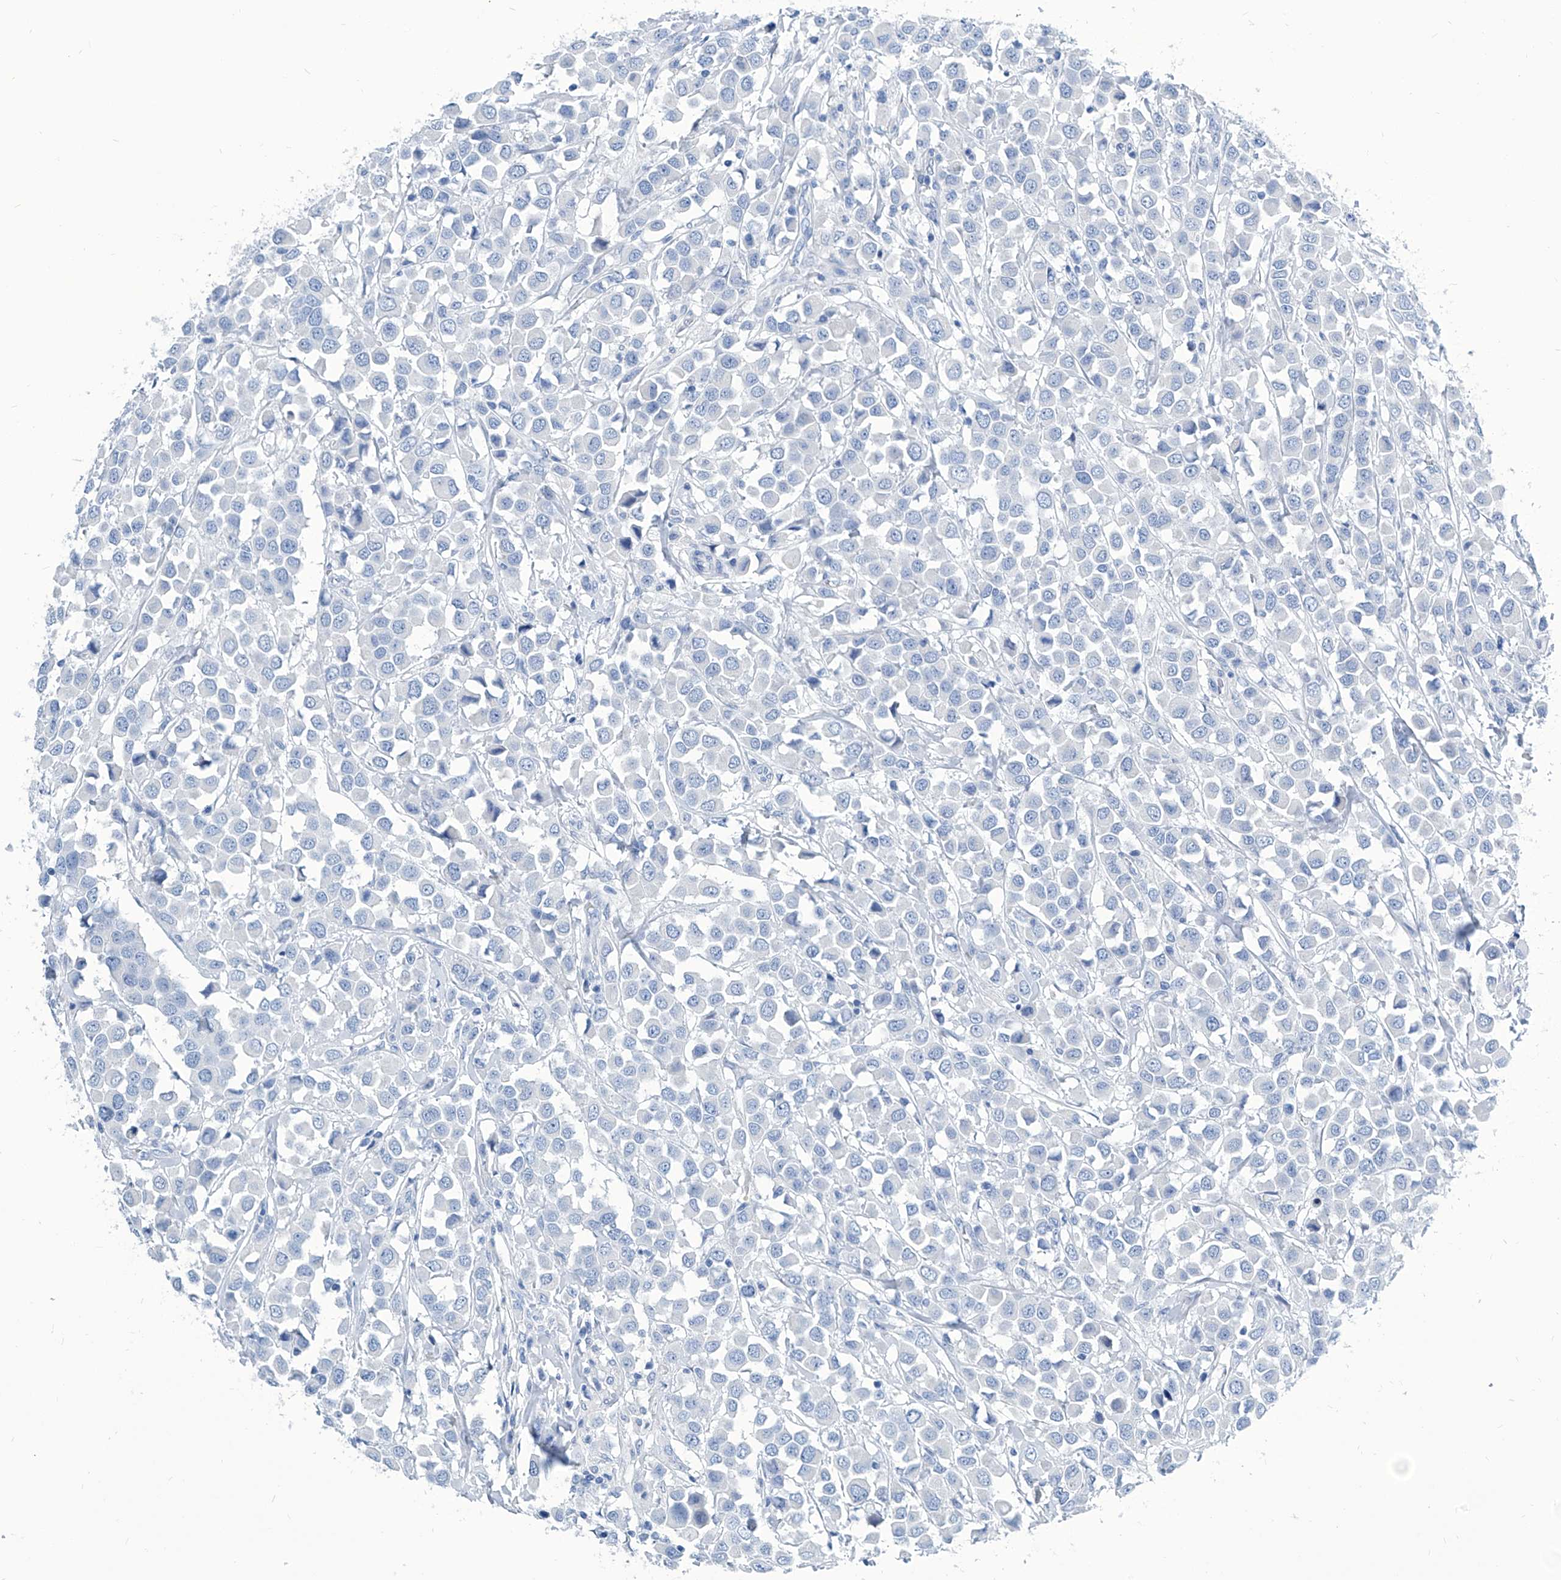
{"staining": {"intensity": "negative", "quantity": "none", "location": "none"}, "tissue": "breast cancer", "cell_type": "Tumor cells", "image_type": "cancer", "snomed": [{"axis": "morphology", "description": "Duct carcinoma"}, {"axis": "topography", "description": "Breast"}], "caption": "Immunohistochemistry (IHC) micrograph of breast cancer stained for a protein (brown), which demonstrates no expression in tumor cells.", "gene": "ZNF519", "patient": {"sex": "female", "age": 61}}